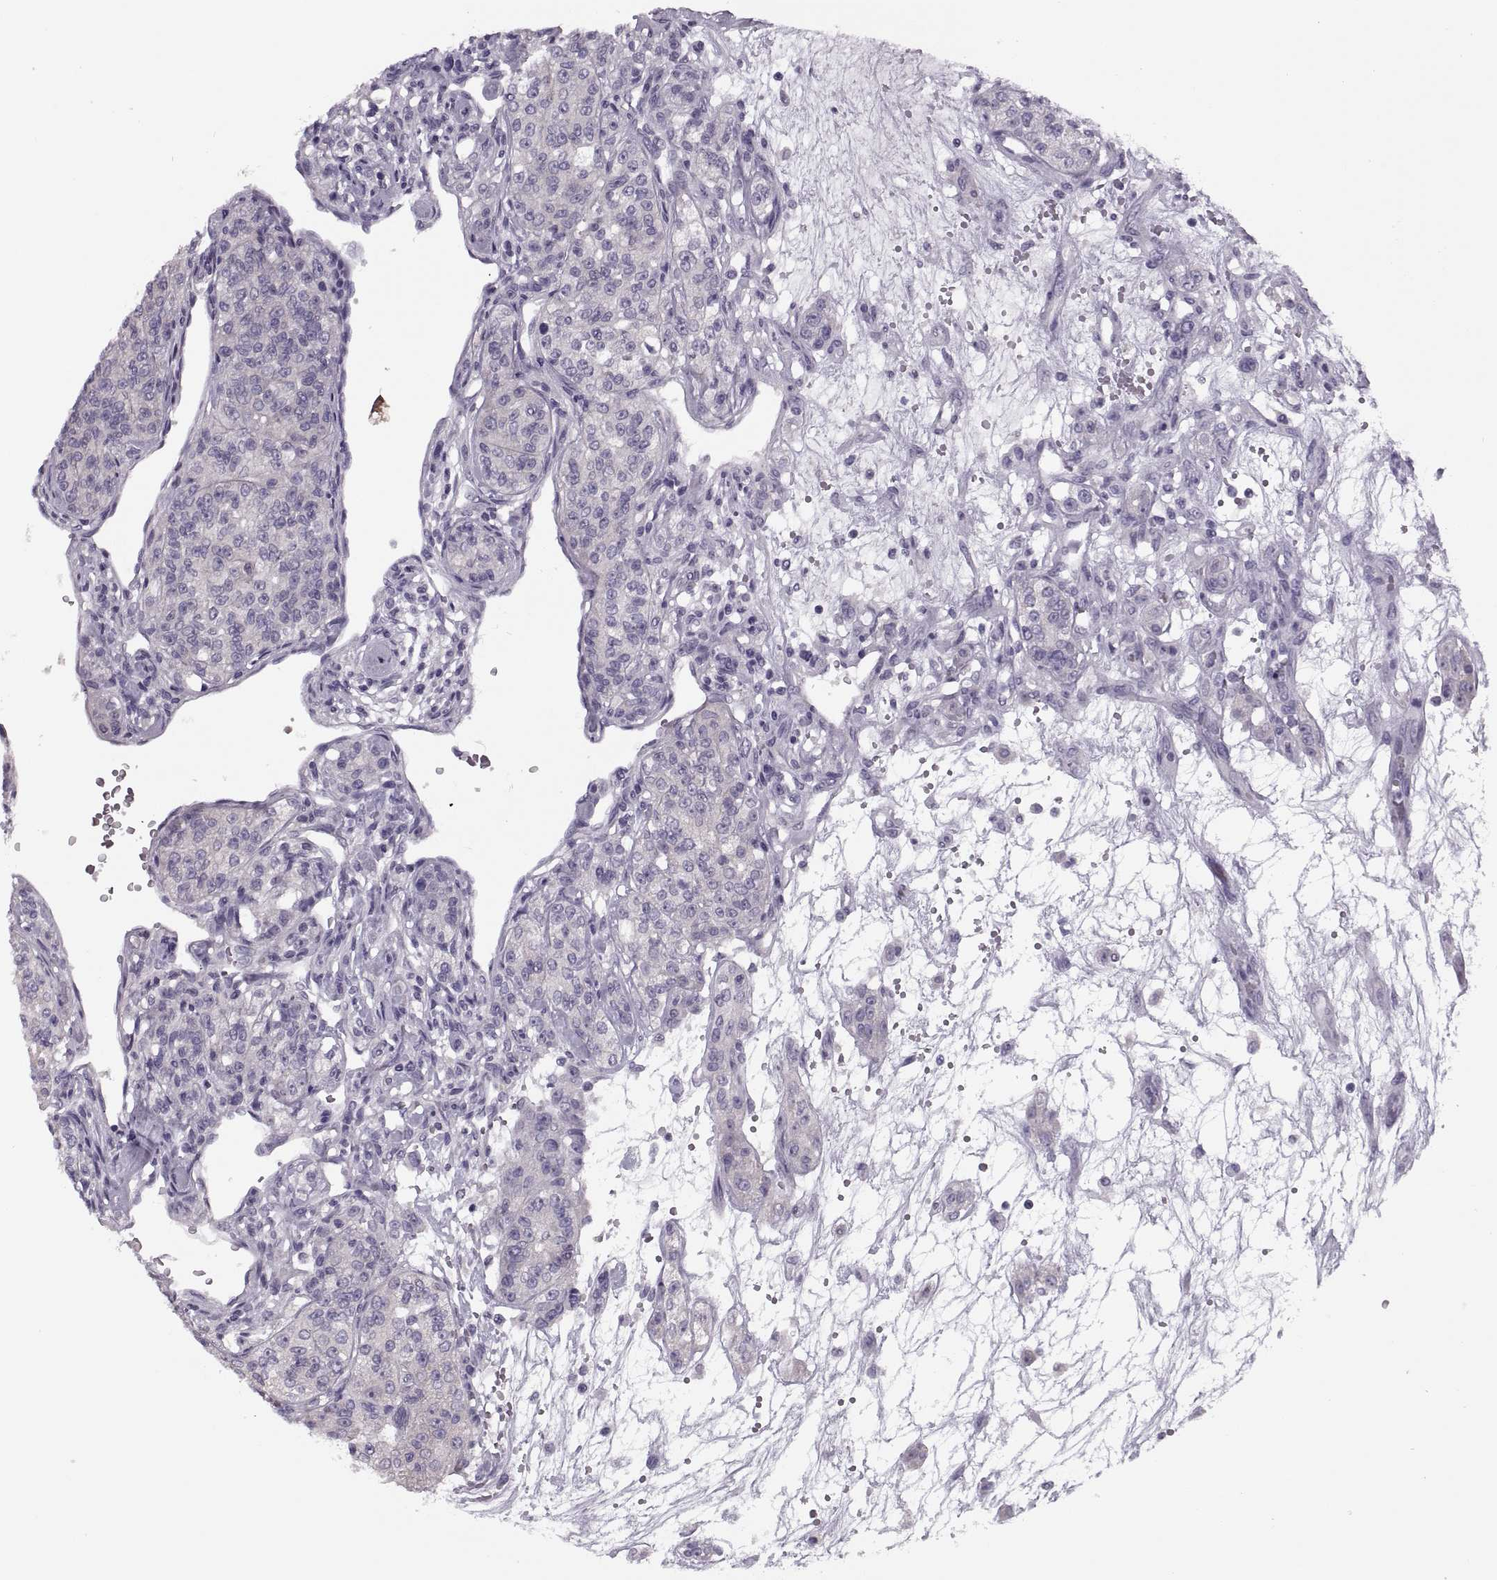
{"staining": {"intensity": "negative", "quantity": "none", "location": "none"}, "tissue": "renal cancer", "cell_type": "Tumor cells", "image_type": "cancer", "snomed": [{"axis": "morphology", "description": "Adenocarcinoma, NOS"}, {"axis": "topography", "description": "Kidney"}], "caption": "High magnification brightfield microscopy of renal adenocarcinoma stained with DAB (brown) and counterstained with hematoxylin (blue): tumor cells show no significant expression.", "gene": "PRSS54", "patient": {"sex": "female", "age": 63}}